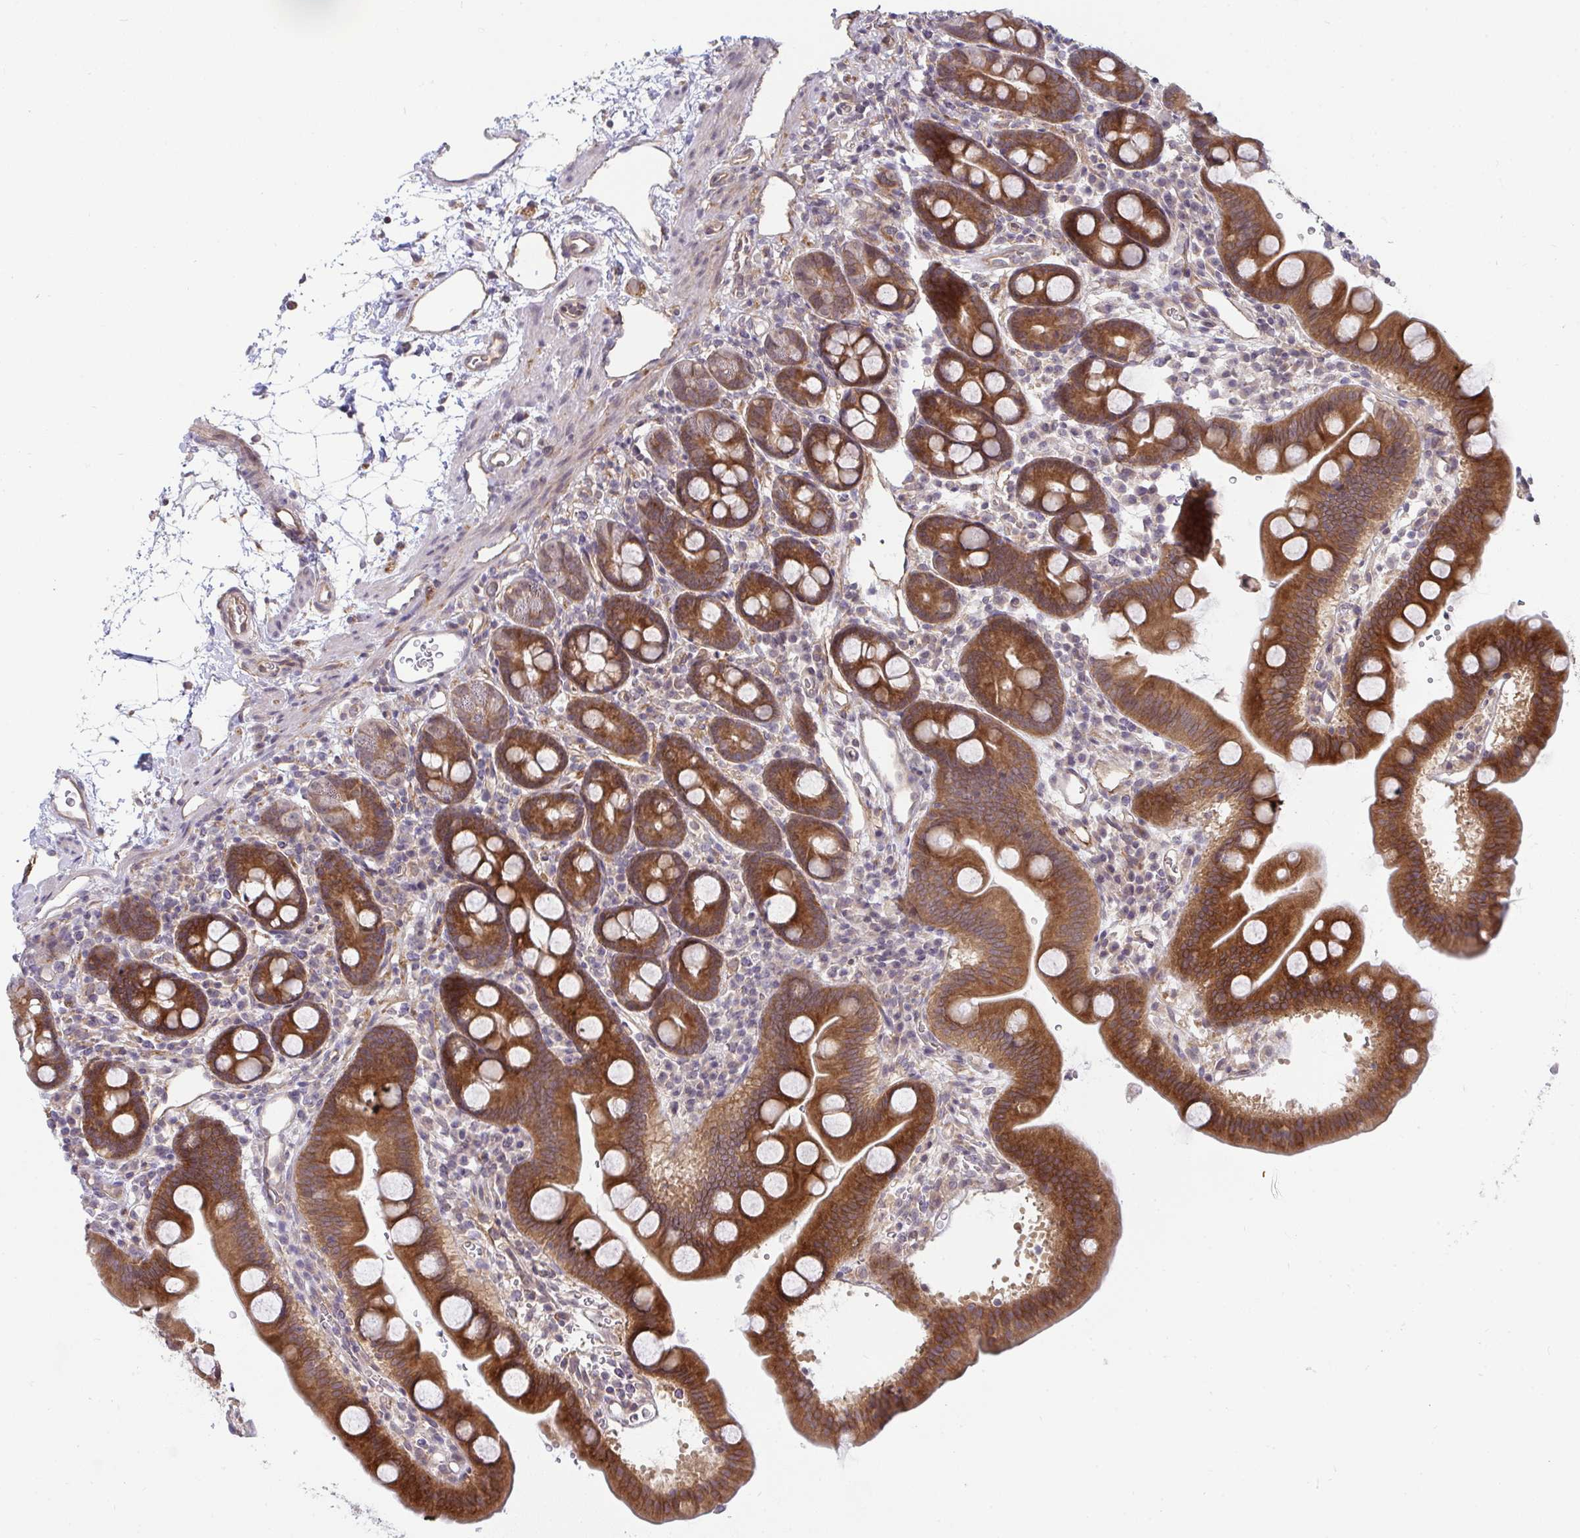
{"staining": {"intensity": "strong", "quantity": ">75%", "location": "cytoplasmic/membranous"}, "tissue": "duodenum", "cell_type": "Glandular cells", "image_type": "normal", "snomed": [{"axis": "morphology", "description": "Normal tissue, NOS"}, {"axis": "topography", "description": "Duodenum"}], "caption": "Immunohistochemical staining of normal duodenum exhibits strong cytoplasmic/membranous protein positivity in approximately >75% of glandular cells. (Brightfield microscopy of DAB IHC at high magnification).", "gene": "CASP9", "patient": {"sex": "male", "age": 59}}